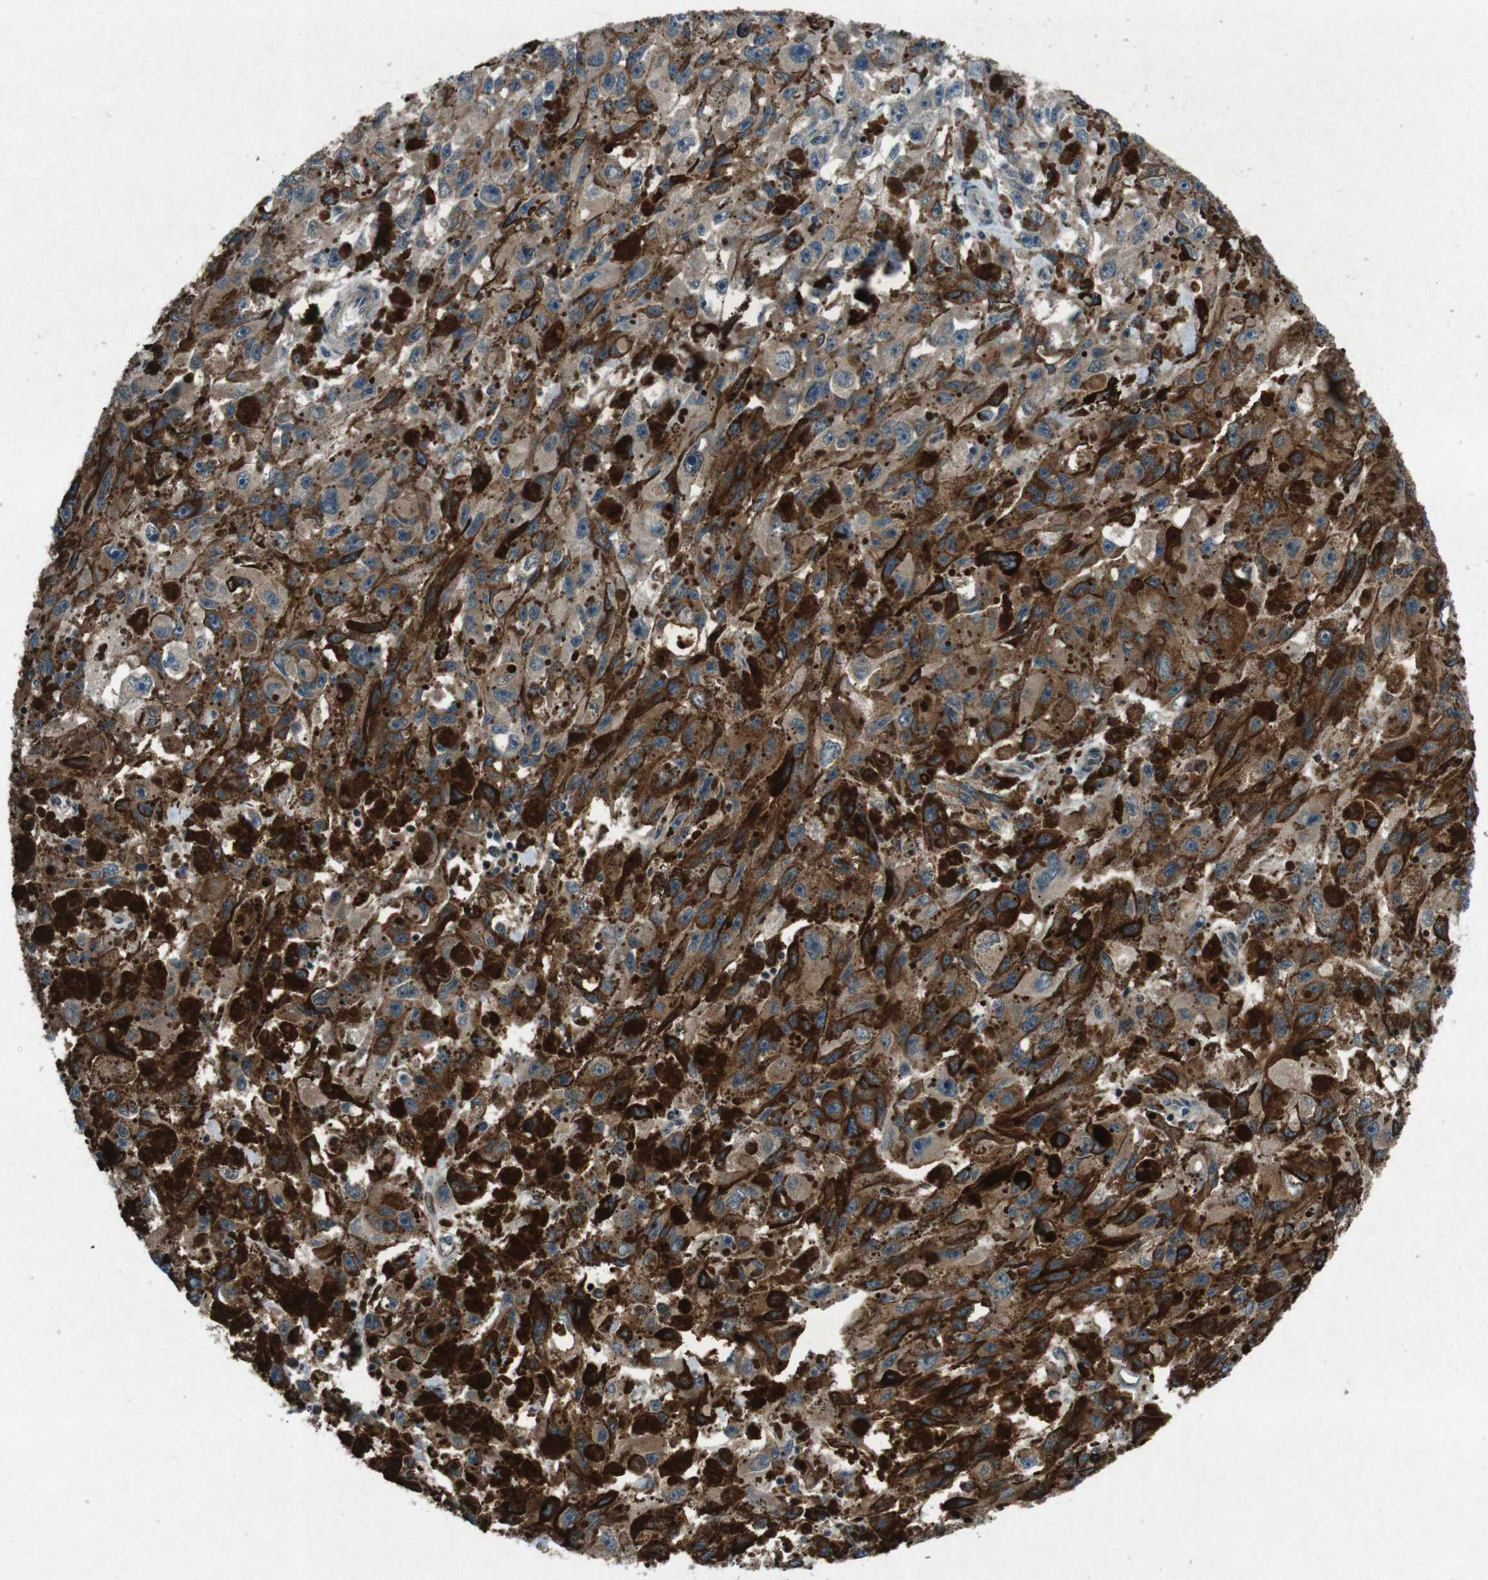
{"staining": {"intensity": "moderate", "quantity": ">75%", "location": "cytoplasmic/membranous"}, "tissue": "melanoma", "cell_type": "Tumor cells", "image_type": "cancer", "snomed": [{"axis": "morphology", "description": "Malignant melanoma, NOS"}, {"axis": "topography", "description": "Skin"}], "caption": "Immunohistochemical staining of malignant melanoma displays medium levels of moderate cytoplasmic/membranous expression in approximately >75% of tumor cells.", "gene": "SLC27A4", "patient": {"sex": "female", "age": 104}}